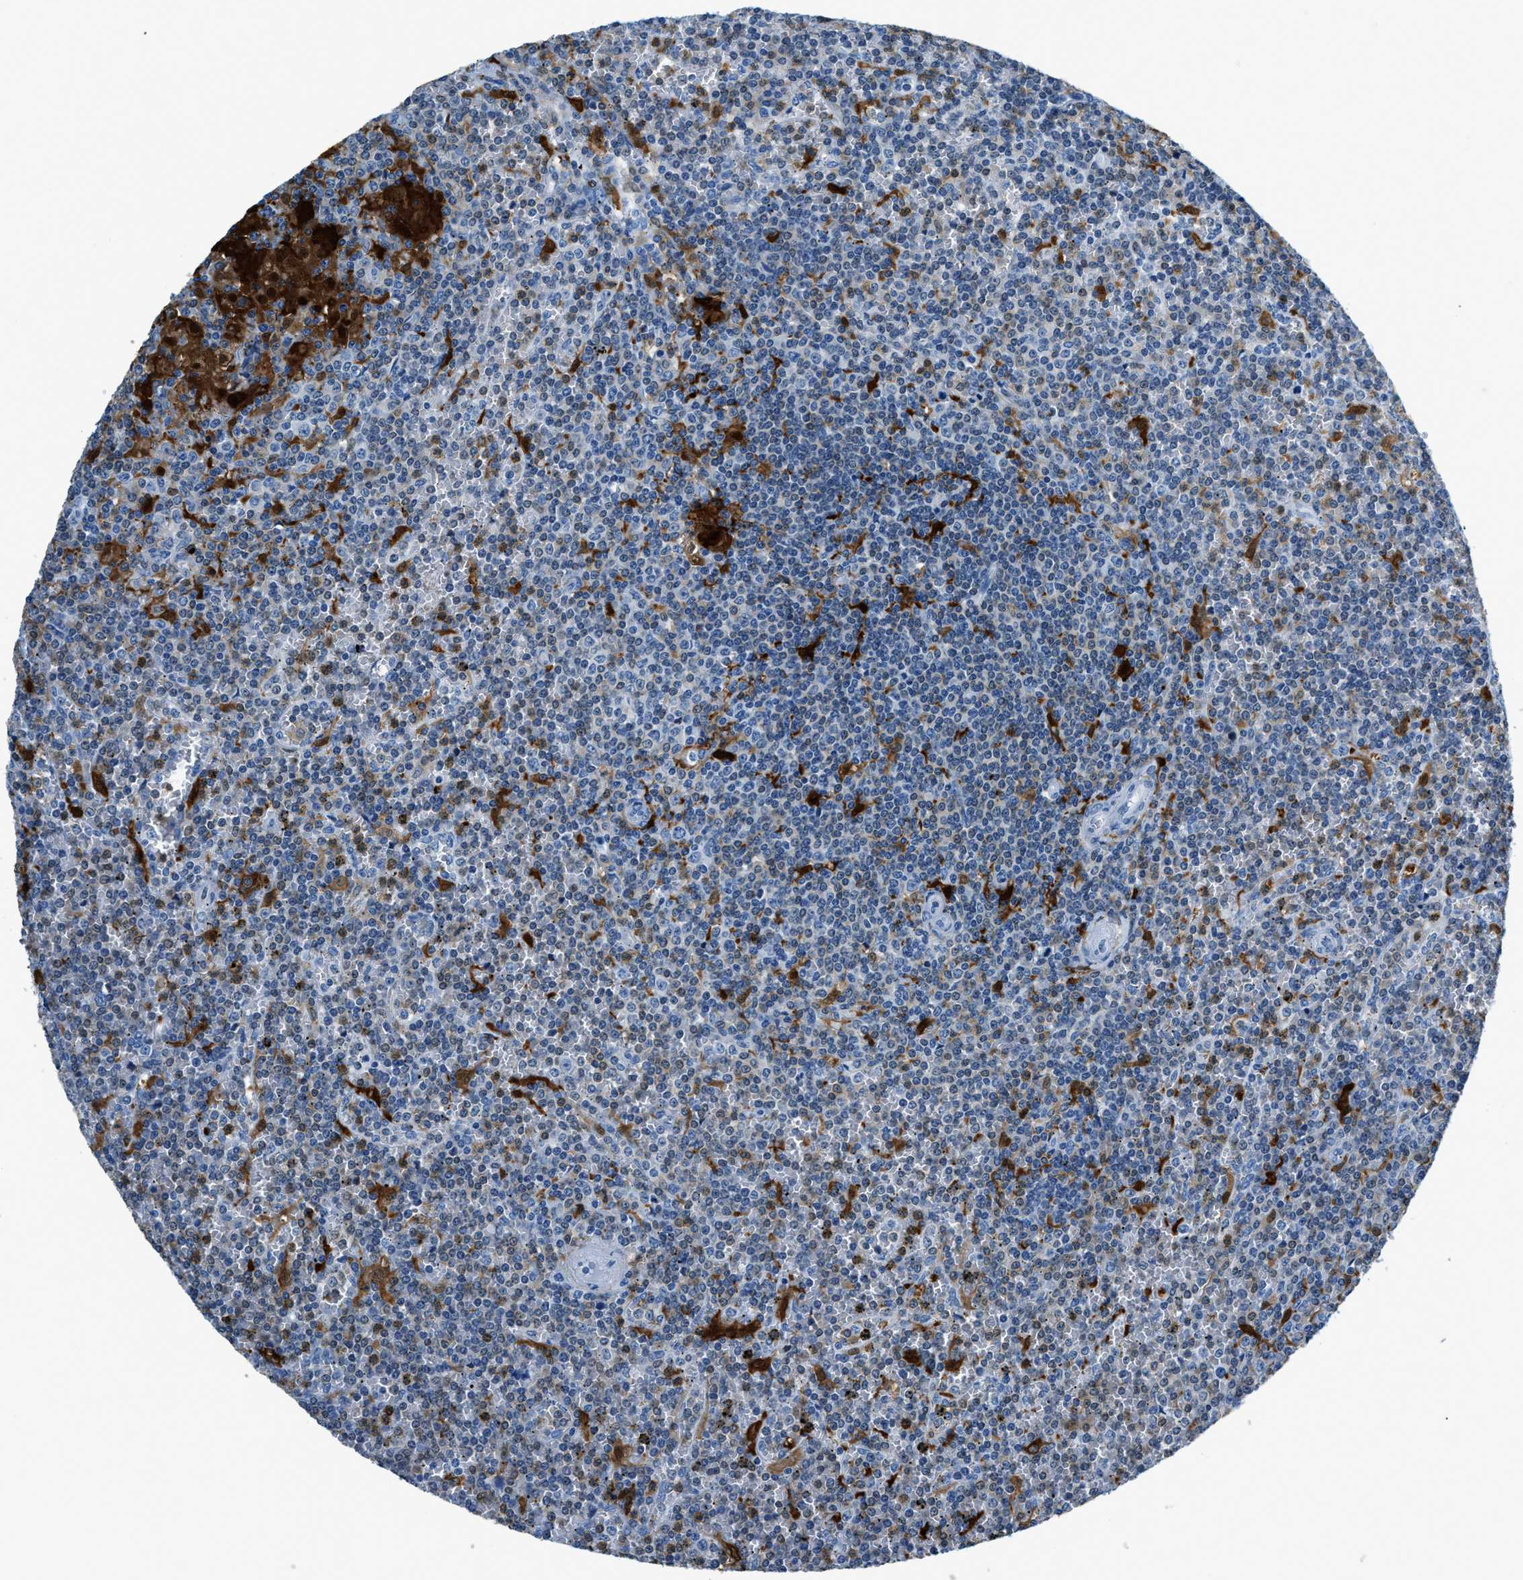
{"staining": {"intensity": "weak", "quantity": "25%-75%", "location": "cytoplasmic/membranous"}, "tissue": "lymphoma", "cell_type": "Tumor cells", "image_type": "cancer", "snomed": [{"axis": "morphology", "description": "Malignant lymphoma, non-Hodgkin's type, Low grade"}, {"axis": "topography", "description": "Spleen"}], "caption": "Lymphoma was stained to show a protein in brown. There is low levels of weak cytoplasmic/membranous positivity in approximately 25%-75% of tumor cells. (brown staining indicates protein expression, while blue staining denotes nuclei).", "gene": "CAPG", "patient": {"sex": "female", "age": 19}}